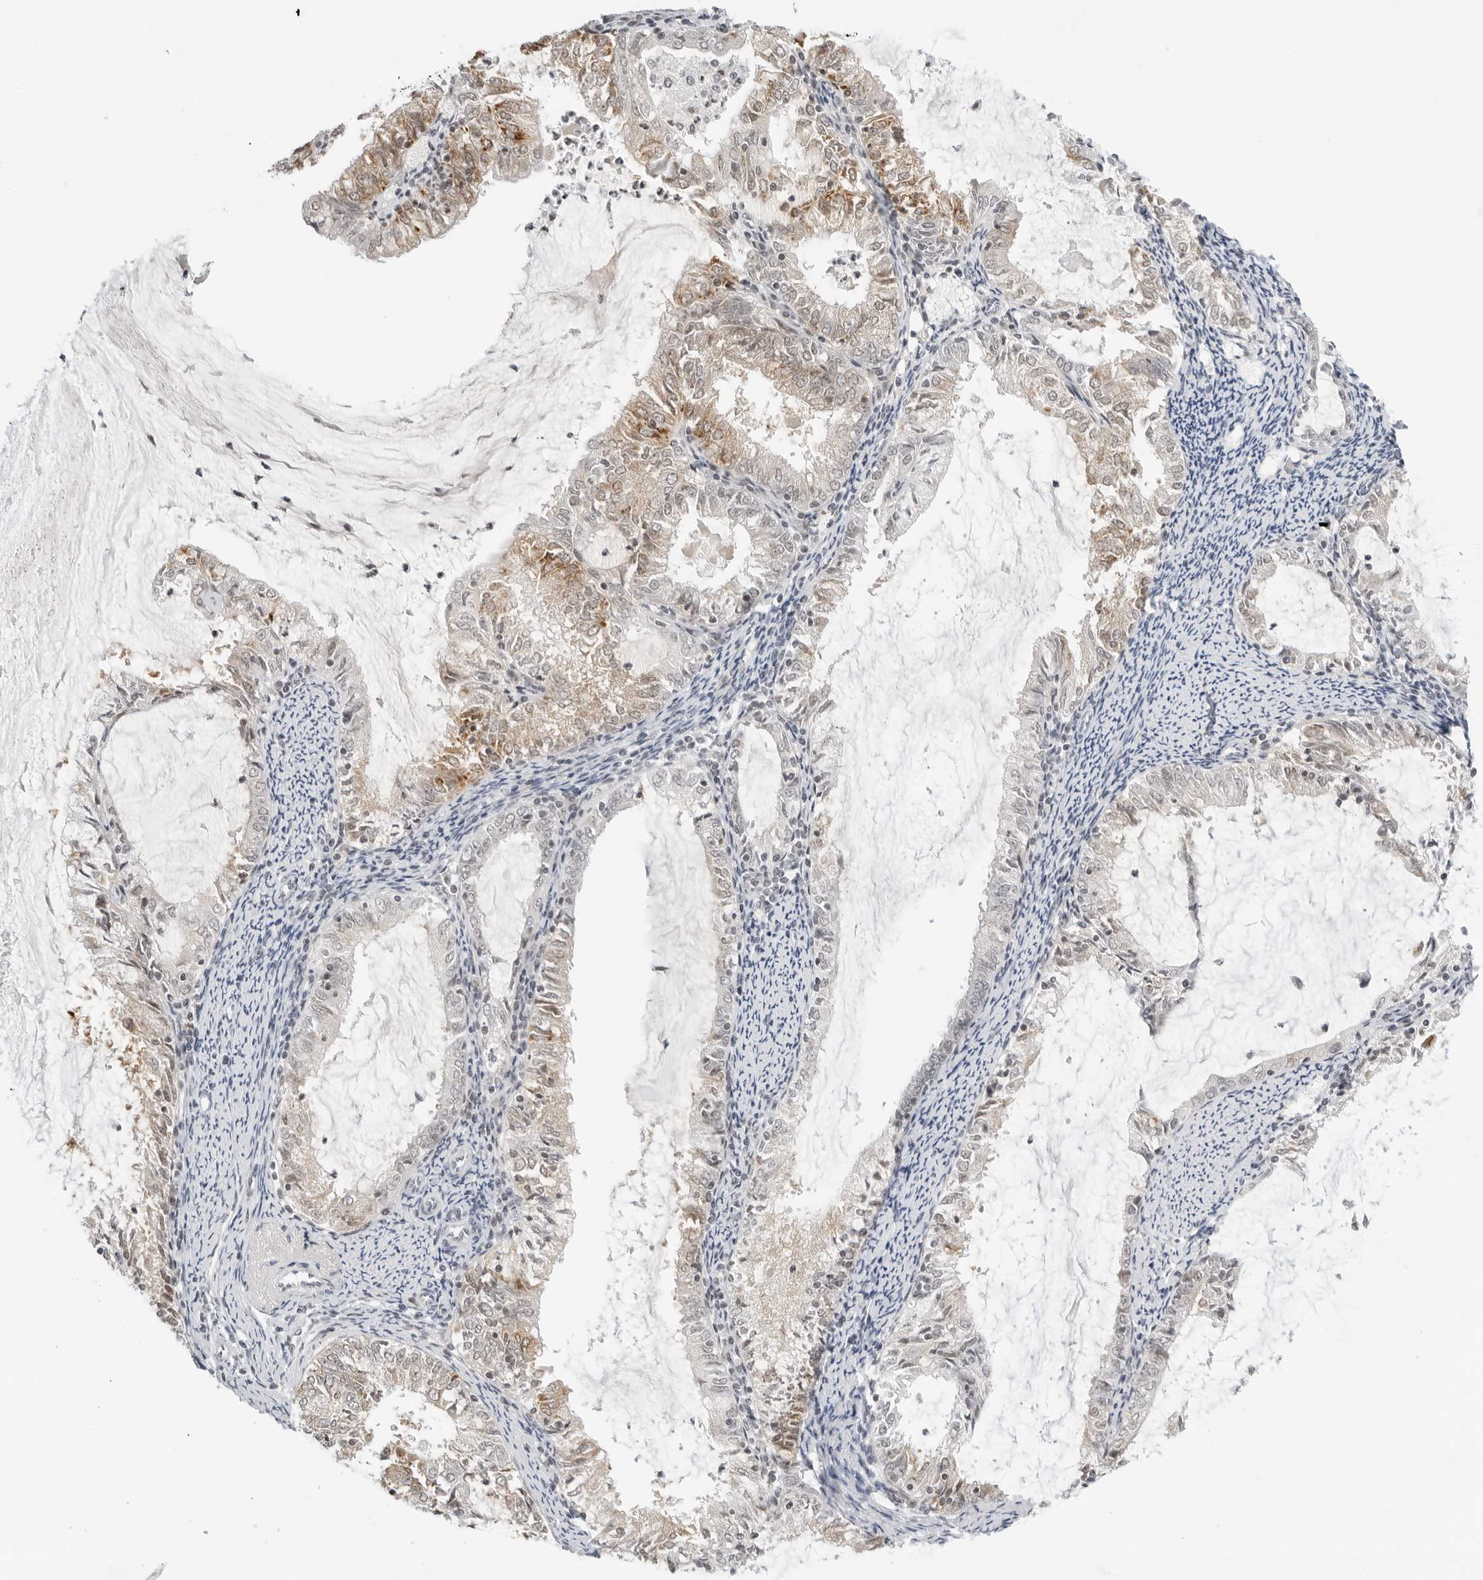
{"staining": {"intensity": "moderate", "quantity": "<25%", "location": "cytoplasmic/membranous"}, "tissue": "endometrial cancer", "cell_type": "Tumor cells", "image_type": "cancer", "snomed": [{"axis": "morphology", "description": "Adenocarcinoma, NOS"}, {"axis": "topography", "description": "Endometrium"}], "caption": "Immunohistochemical staining of endometrial cancer reveals moderate cytoplasmic/membranous protein positivity in approximately <25% of tumor cells.", "gene": "MSH6", "patient": {"sex": "female", "age": 57}}